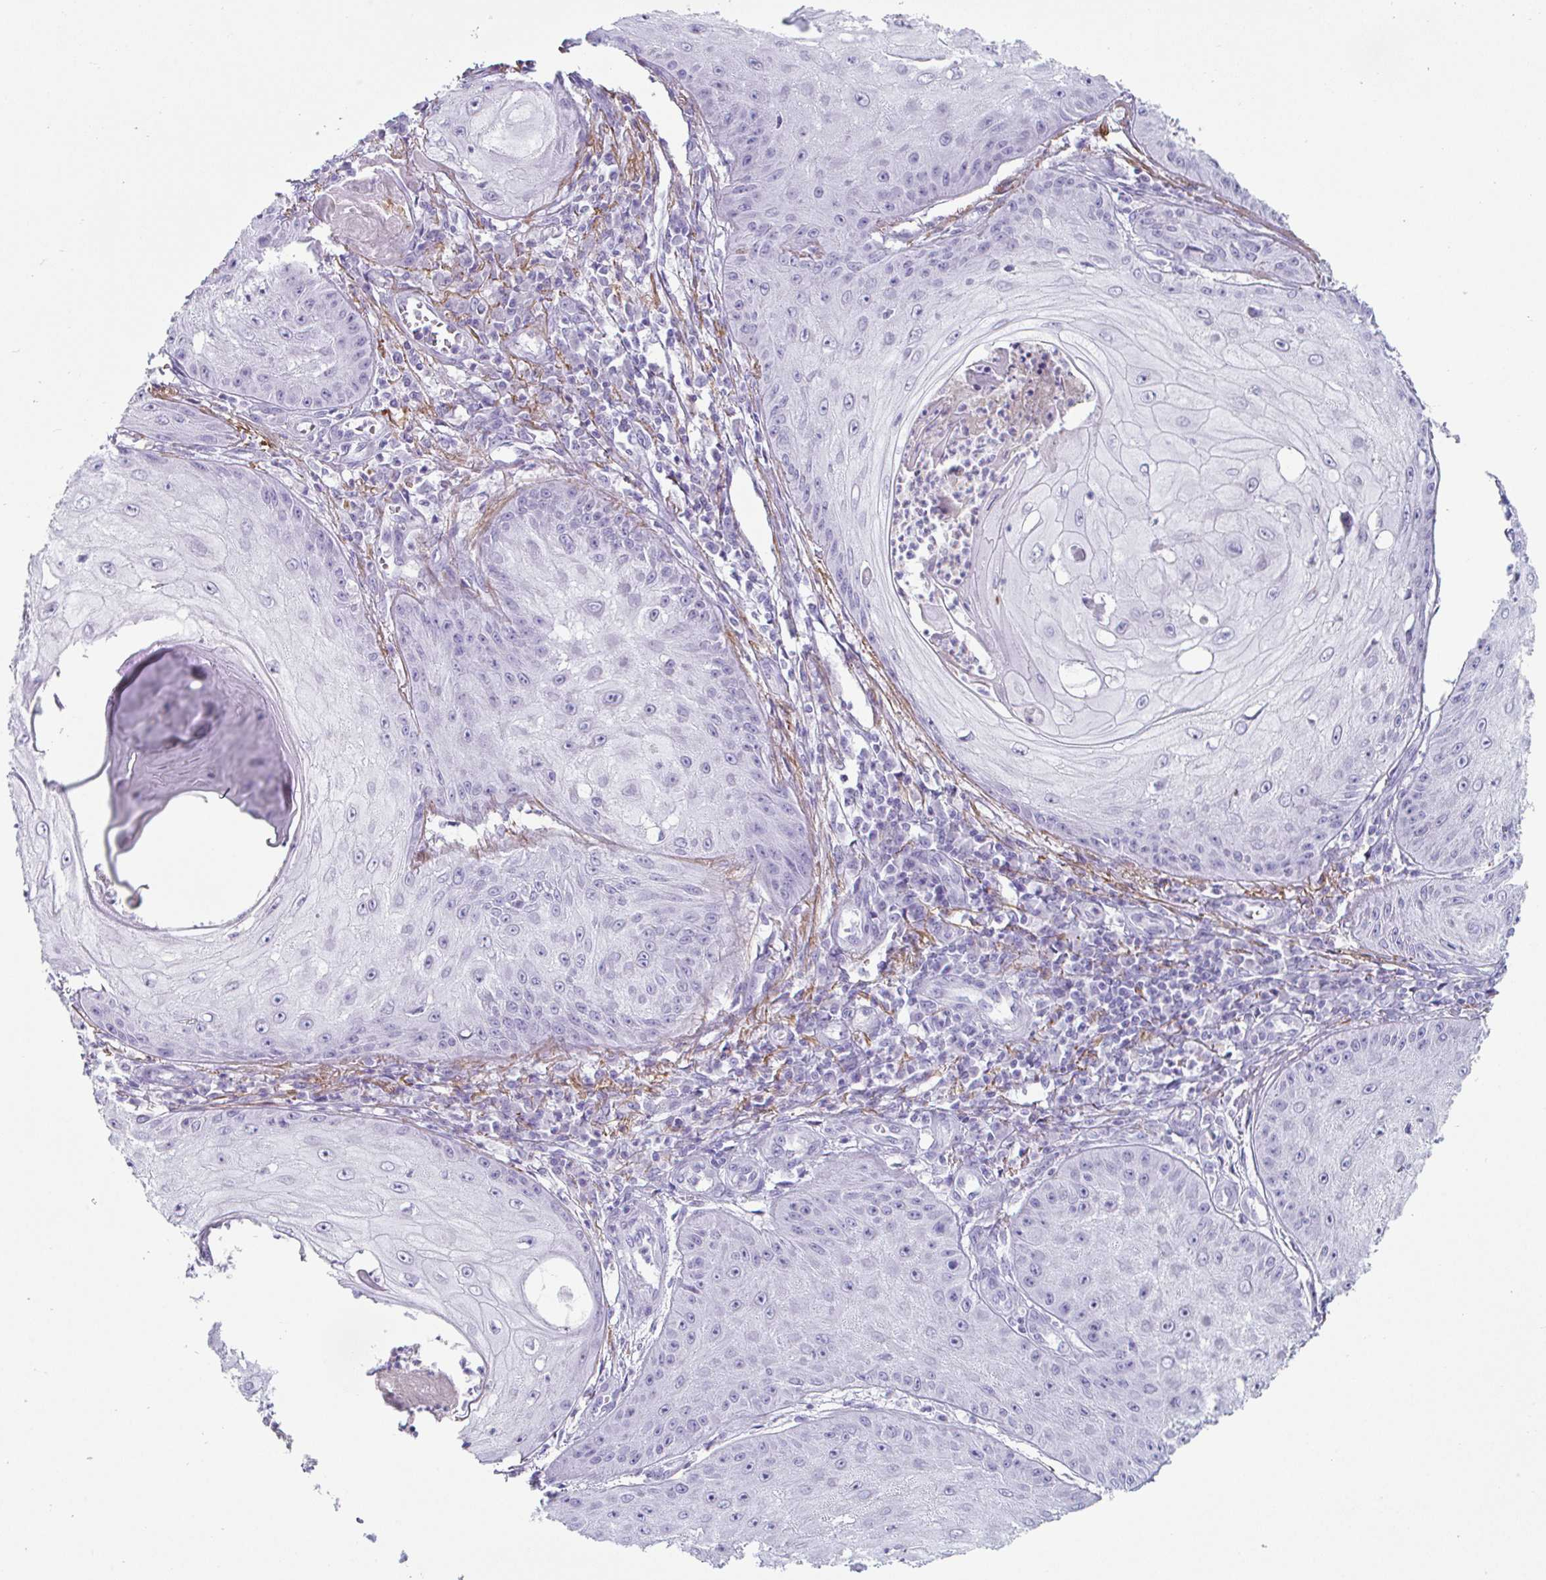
{"staining": {"intensity": "negative", "quantity": "none", "location": "none"}, "tissue": "skin cancer", "cell_type": "Tumor cells", "image_type": "cancer", "snomed": [{"axis": "morphology", "description": "Squamous cell carcinoma, NOS"}, {"axis": "topography", "description": "Skin"}], "caption": "Histopathology image shows no significant protein expression in tumor cells of skin cancer.", "gene": "CREG2", "patient": {"sex": "male", "age": 70}}